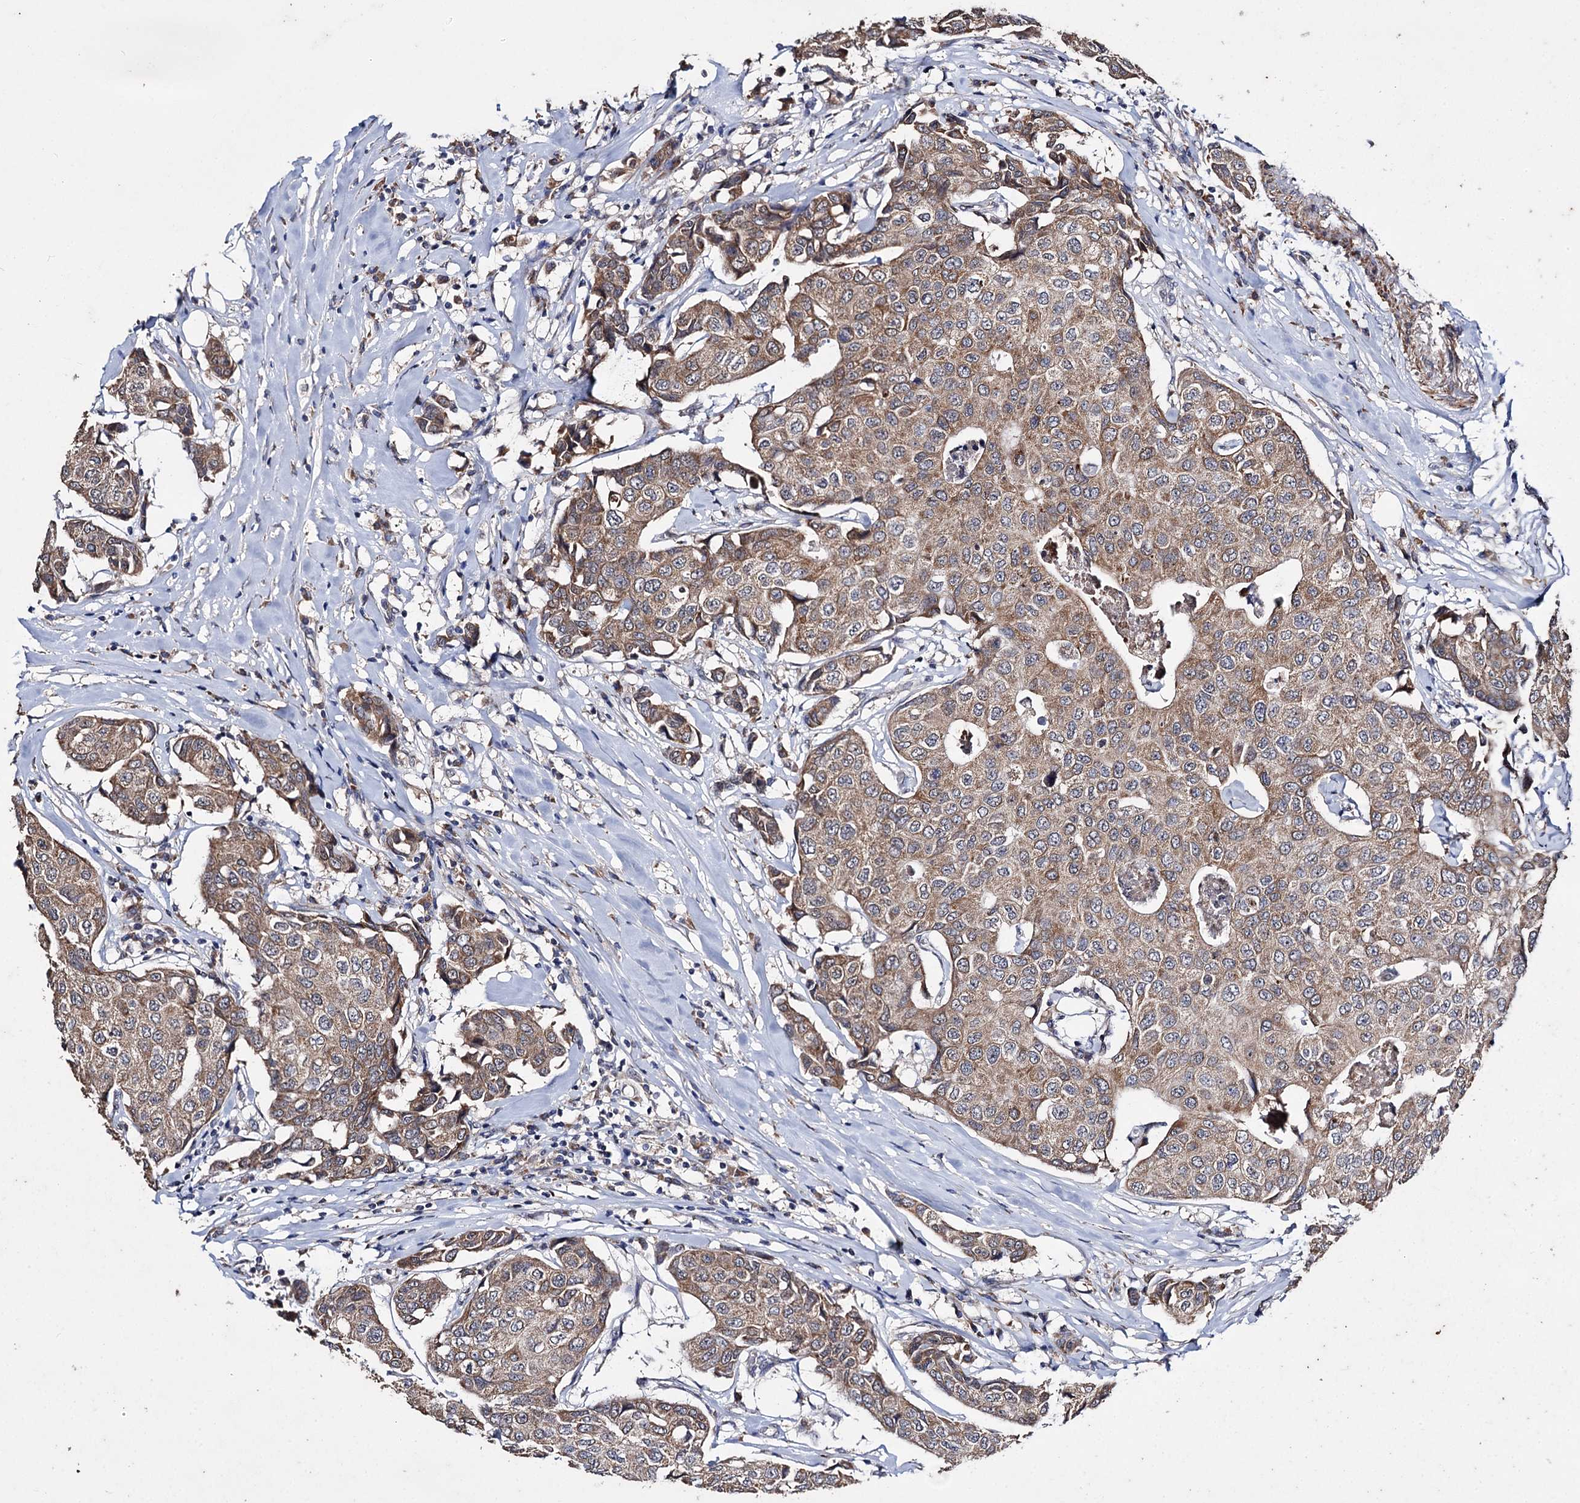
{"staining": {"intensity": "moderate", "quantity": ">75%", "location": "cytoplasmic/membranous"}, "tissue": "breast cancer", "cell_type": "Tumor cells", "image_type": "cancer", "snomed": [{"axis": "morphology", "description": "Duct carcinoma"}, {"axis": "topography", "description": "Breast"}], "caption": "DAB immunohistochemical staining of breast cancer displays moderate cytoplasmic/membranous protein positivity in about >75% of tumor cells. The staining is performed using DAB brown chromogen to label protein expression. The nuclei are counter-stained blue using hematoxylin.", "gene": "CLPB", "patient": {"sex": "female", "age": 80}}